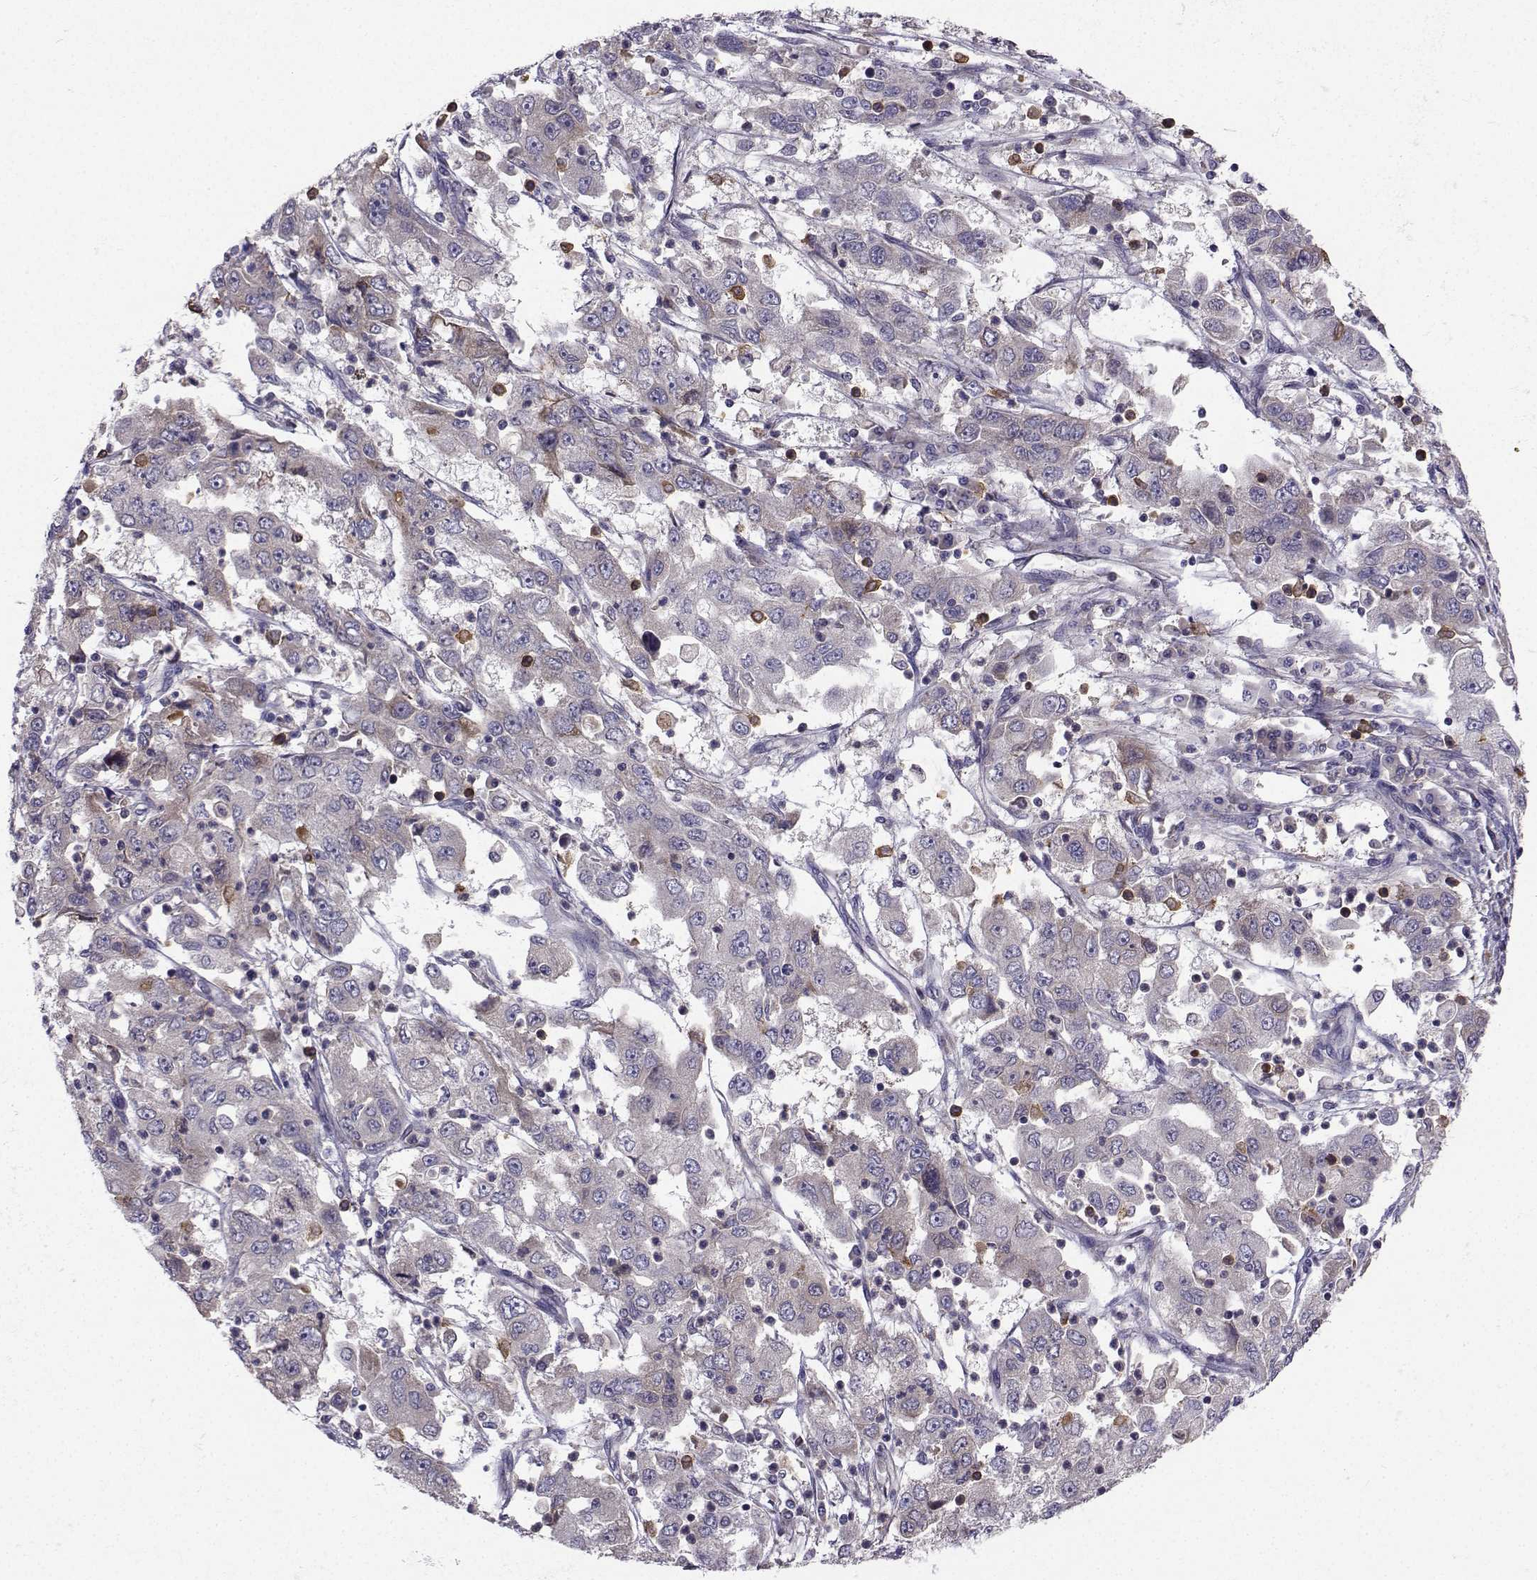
{"staining": {"intensity": "moderate", "quantity": "<25%", "location": "cytoplasmic/membranous"}, "tissue": "cervical cancer", "cell_type": "Tumor cells", "image_type": "cancer", "snomed": [{"axis": "morphology", "description": "Squamous cell carcinoma, NOS"}, {"axis": "topography", "description": "Cervix"}], "caption": "IHC photomicrograph of neoplastic tissue: human cervical cancer stained using IHC exhibits low levels of moderate protein expression localized specifically in the cytoplasmic/membranous of tumor cells, appearing as a cytoplasmic/membranous brown color.", "gene": "STXBP5", "patient": {"sex": "female", "age": 36}}